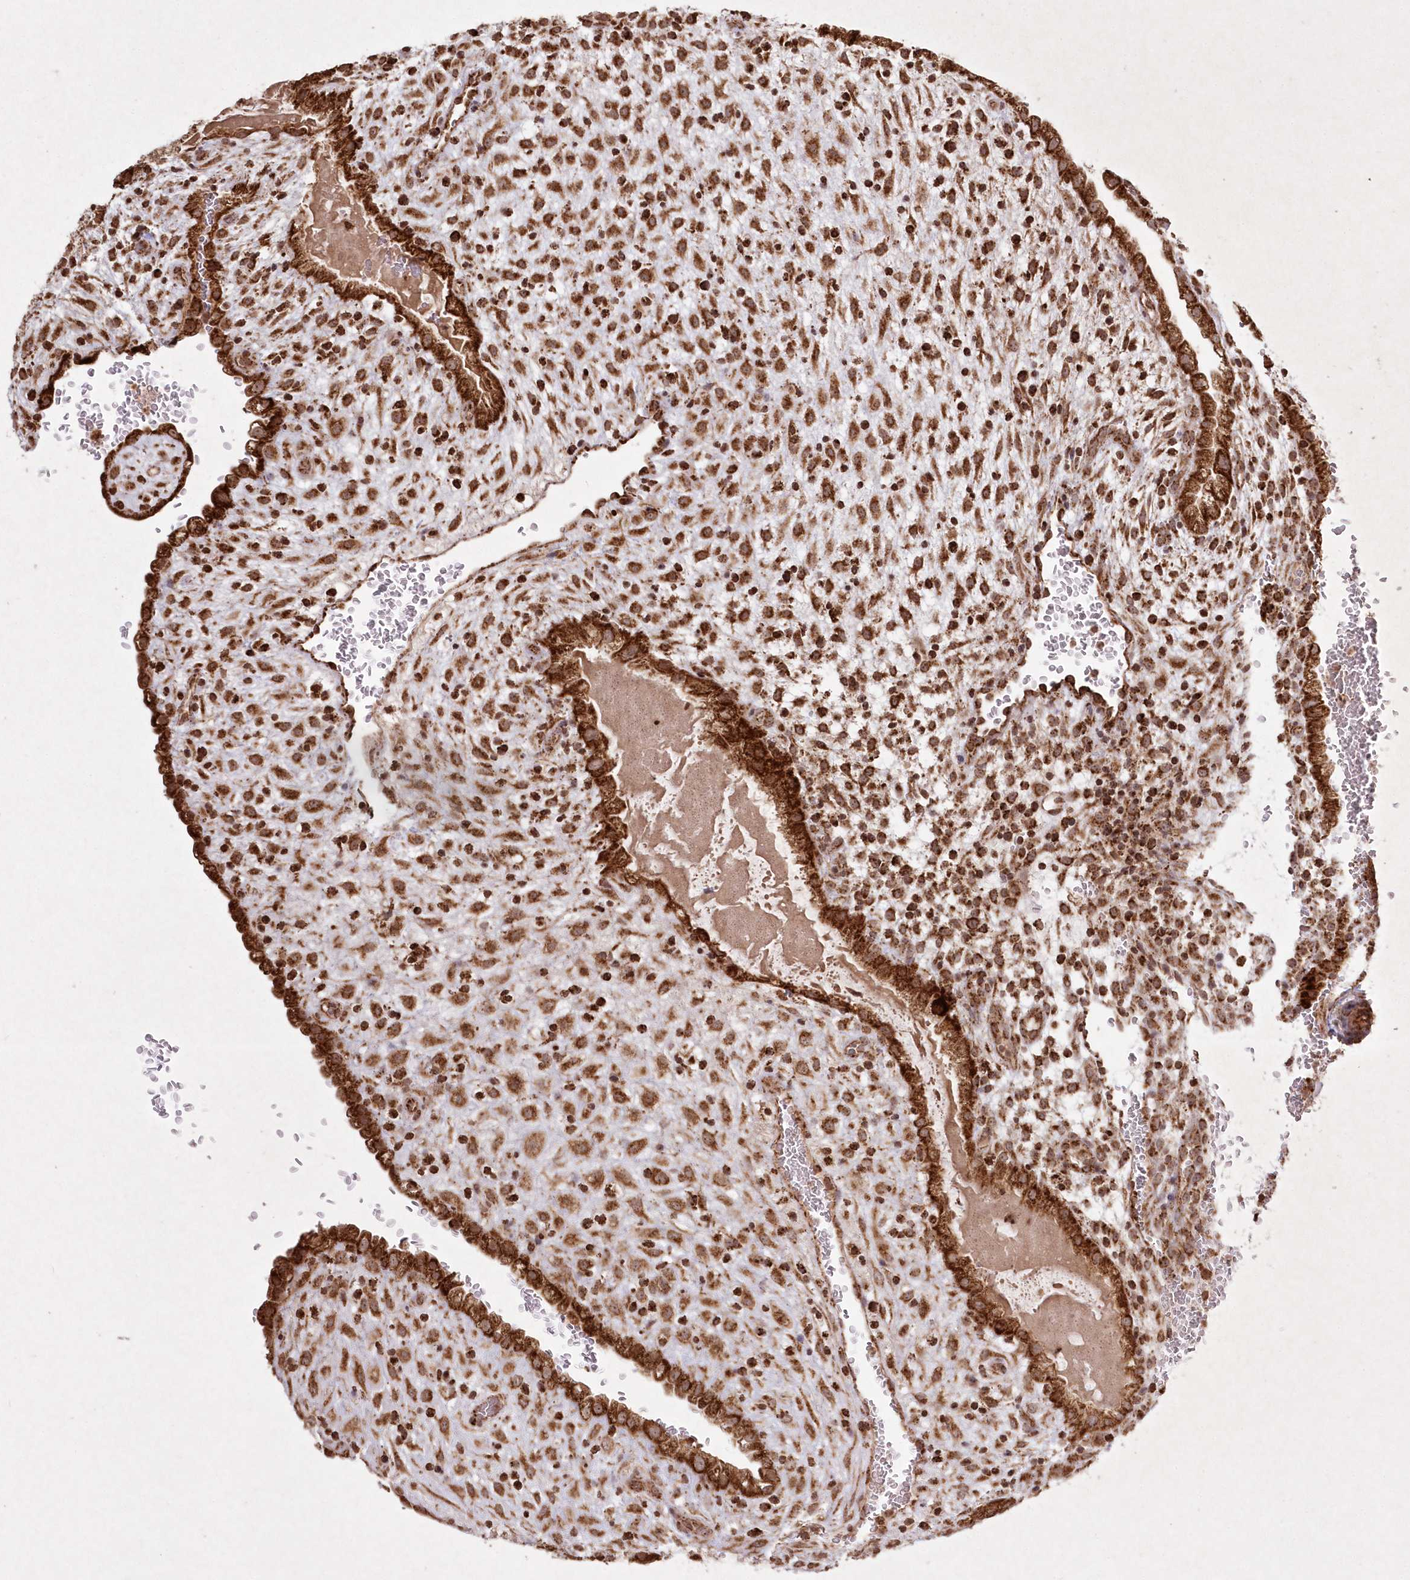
{"staining": {"intensity": "strong", "quantity": ">75%", "location": "cytoplasmic/membranous"}, "tissue": "placenta", "cell_type": "Decidual cells", "image_type": "normal", "snomed": [{"axis": "morphology", "description": "Normal tissue, NOS"}, {"axis": "topography", "description": "Placenta"}], "caption": "Approximately >75% of decidual cells in benign human placenta reveal strong cytoplasmic/membranous protein positivity as visualized by brown immunohistochemical staining.", "gene": "LRPPRC", "patient": {"sex": "female", "age": 35}}